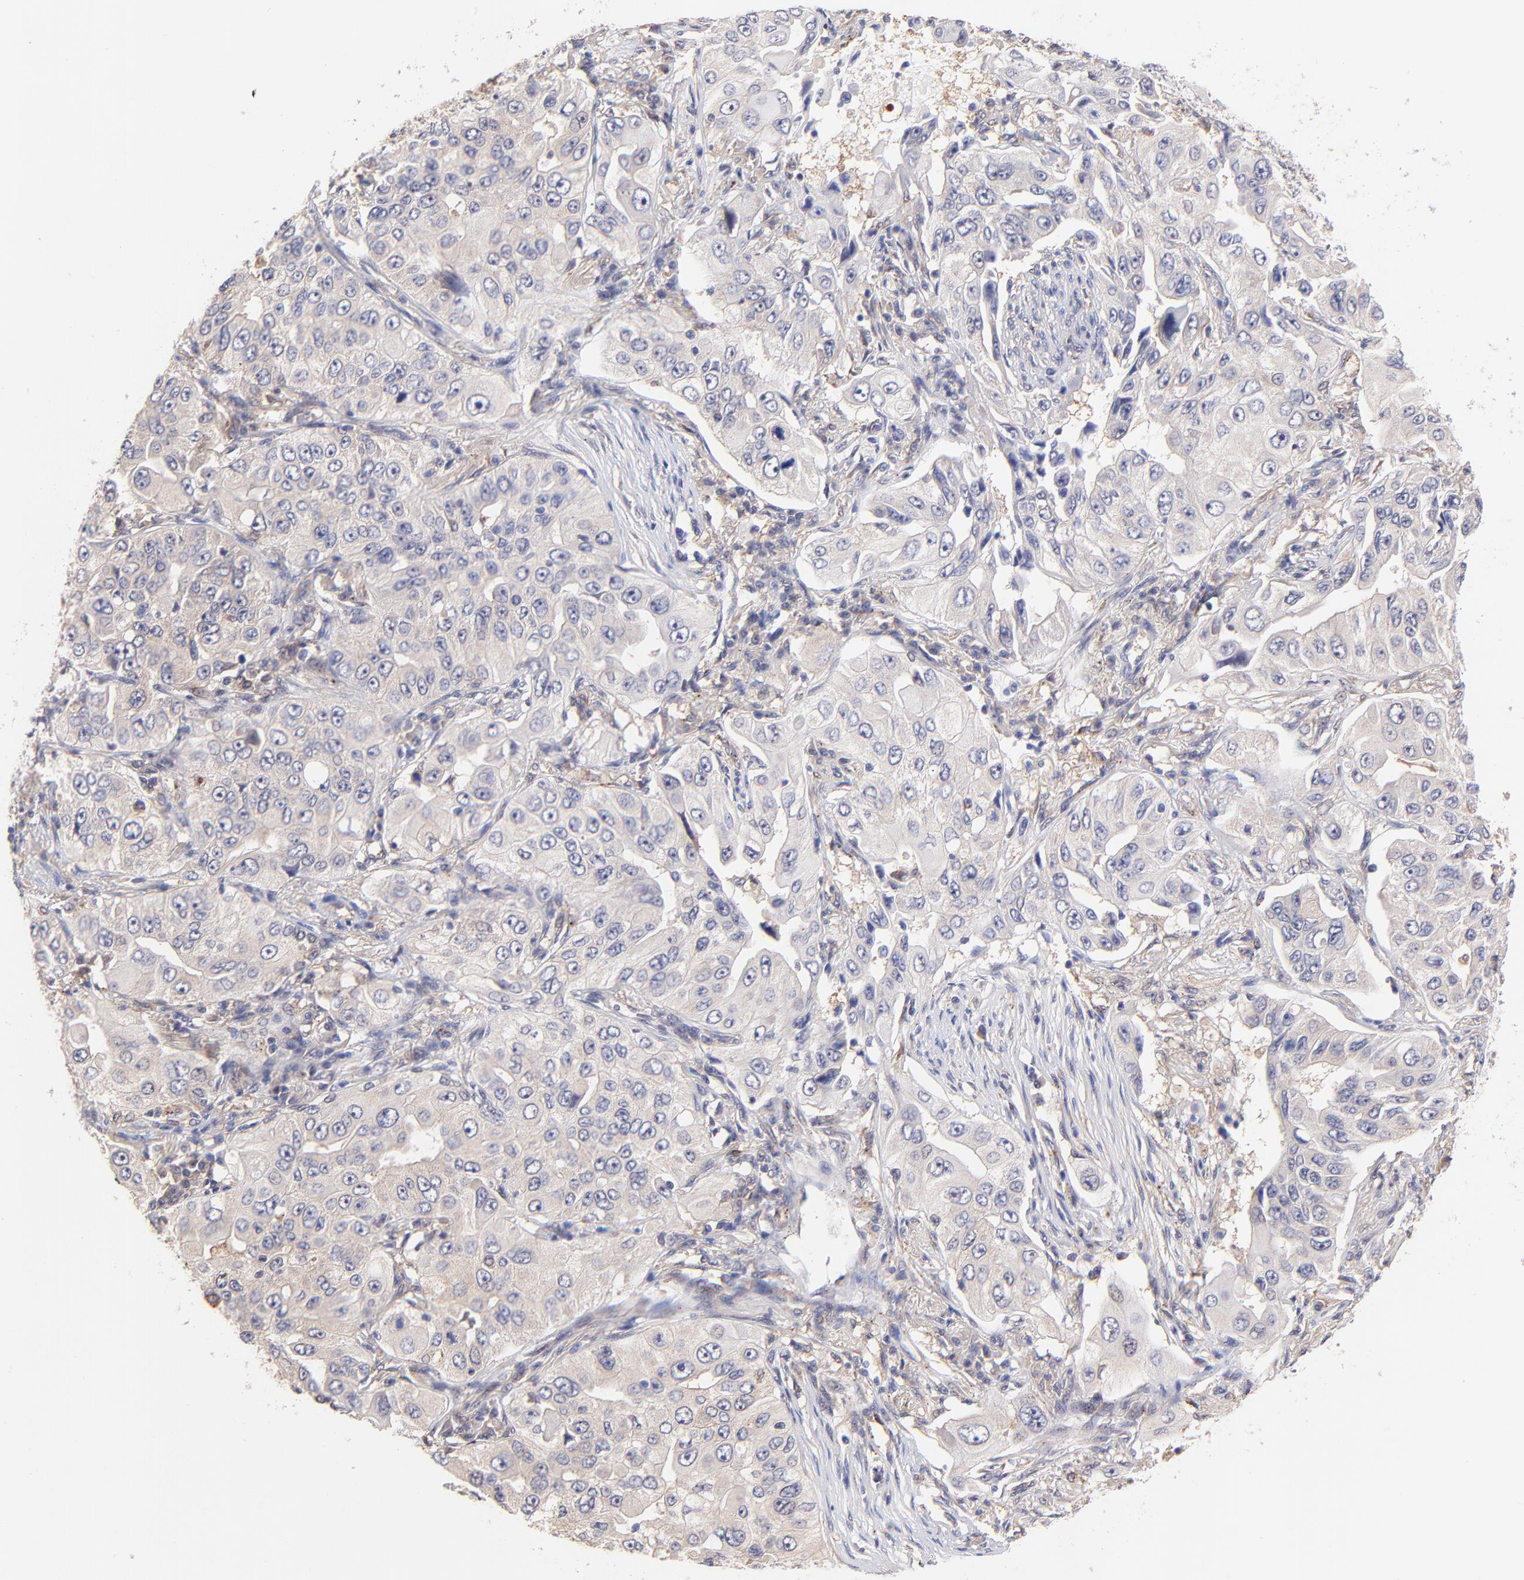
{"staining": {"intensity": "negative", "quantity": "none", "location": "none"}, "tissue": "lung cancer", "cell_type": "Tumor cells", "image_type": "cancer", "snomed": [{"axis": "morphology", "description": "Adenocarcinoma, NOS"}, {"axis": "topography", "description": "Lung"}], "caption": "Adenocarcinoma (lung) stained for a protein using IHC exhibits no positivity tumor cells.", "gene": "ZNF747", "patient": {"sex": "male", "age": 84}}